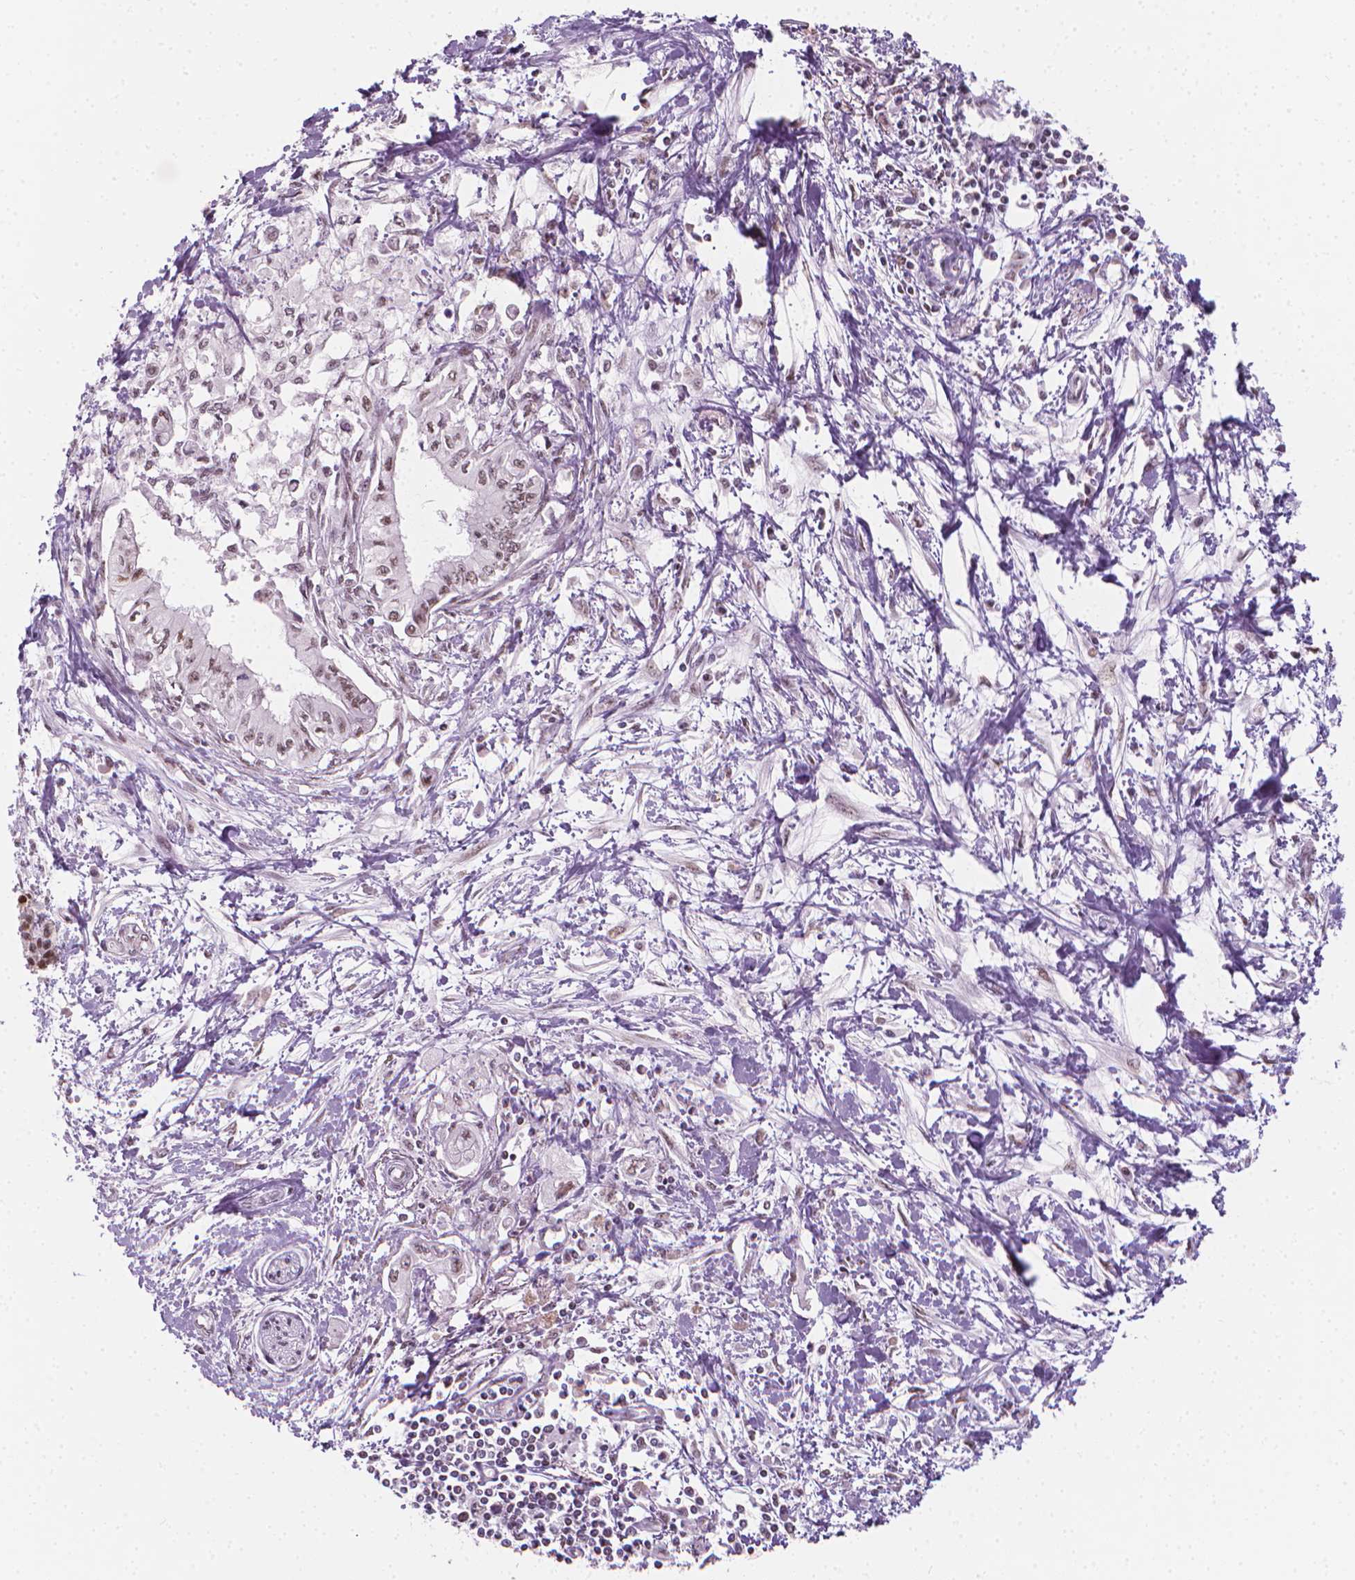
{"staining": {"intensity": "weak", "quantity": "25%-75%", "location": "nuclear"}, "tissue": "pancreatic cancer", "cell_type": "Tumor cells", "image_type": "cancer", "snomed": [{"axis": "morphology", "description": "Adenocarcinoma, NOS"}, {"axis": "topography", "description": "Pancreas"}], "caption": "Immunohistochemical staining of human pancreatic adenocarcinoma demonstrates low levels of weak nuclear protein expression in about 25%-75% of tumor cells. The staining is performed using DAB (3,3'-diaminobenzidine) brown chromogen to label protein expression. The nuclei are counter-stained blue using hematoxylin.", "gene": "CDKN1C", "patient": {"sex": "female", "age": 61}}